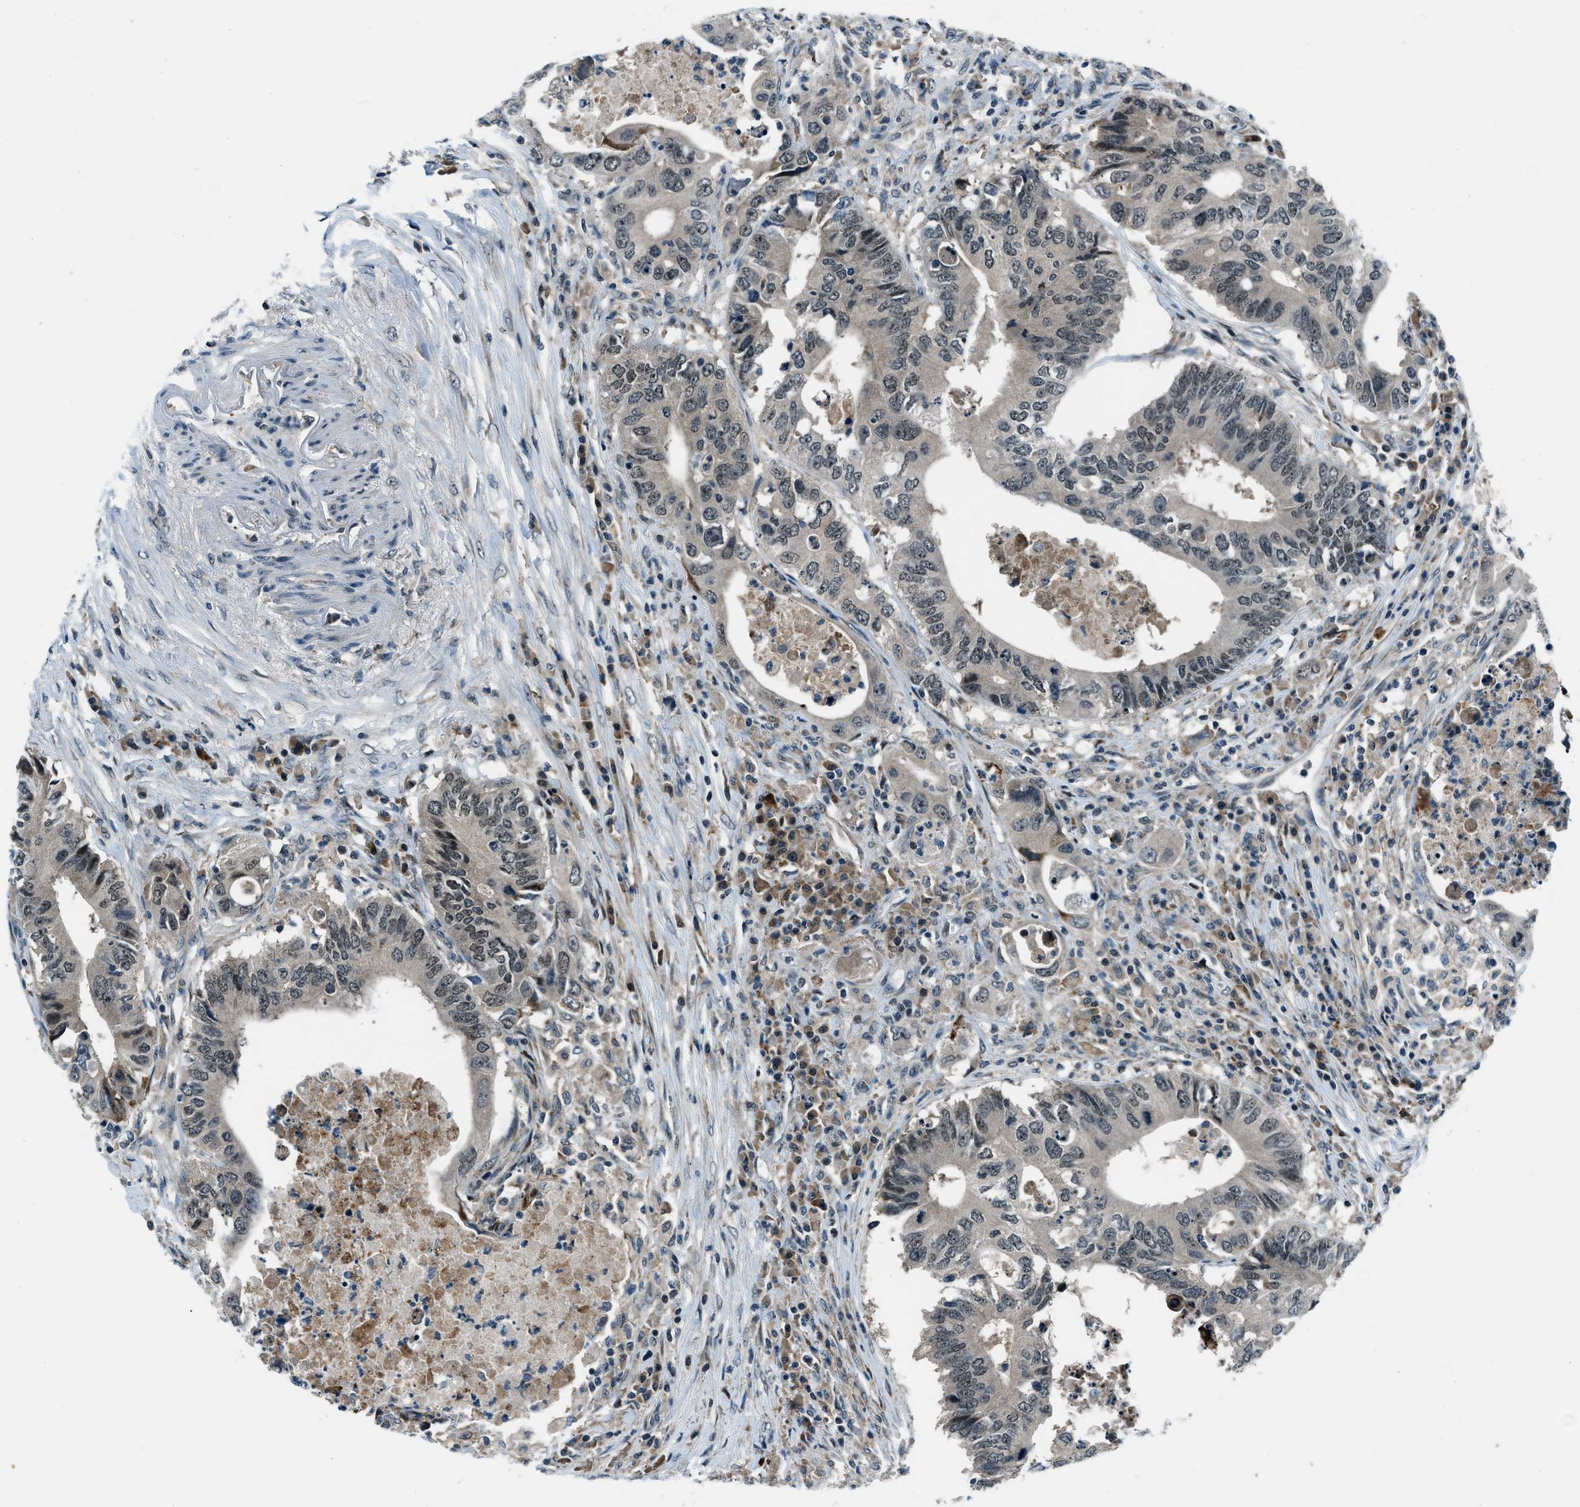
{"staining": {"intensity": "weak", "quantity": "<25%", "location": "nuclear"}, "tissue": "colorectal cancer", "cell_type": "Tumor cells", "image_type": "cancer", "snomed": [{"axis": "morphology", "description": "Adenocarcinoma, NOS"}, {"axis": "topography", "description": "Colon"}], "caption": "Tumor cells show no significant protein staining in colorectal adenocarcinoma.", "gene": "ACTL9", "patient": {"sex": "male", "age": 71}}